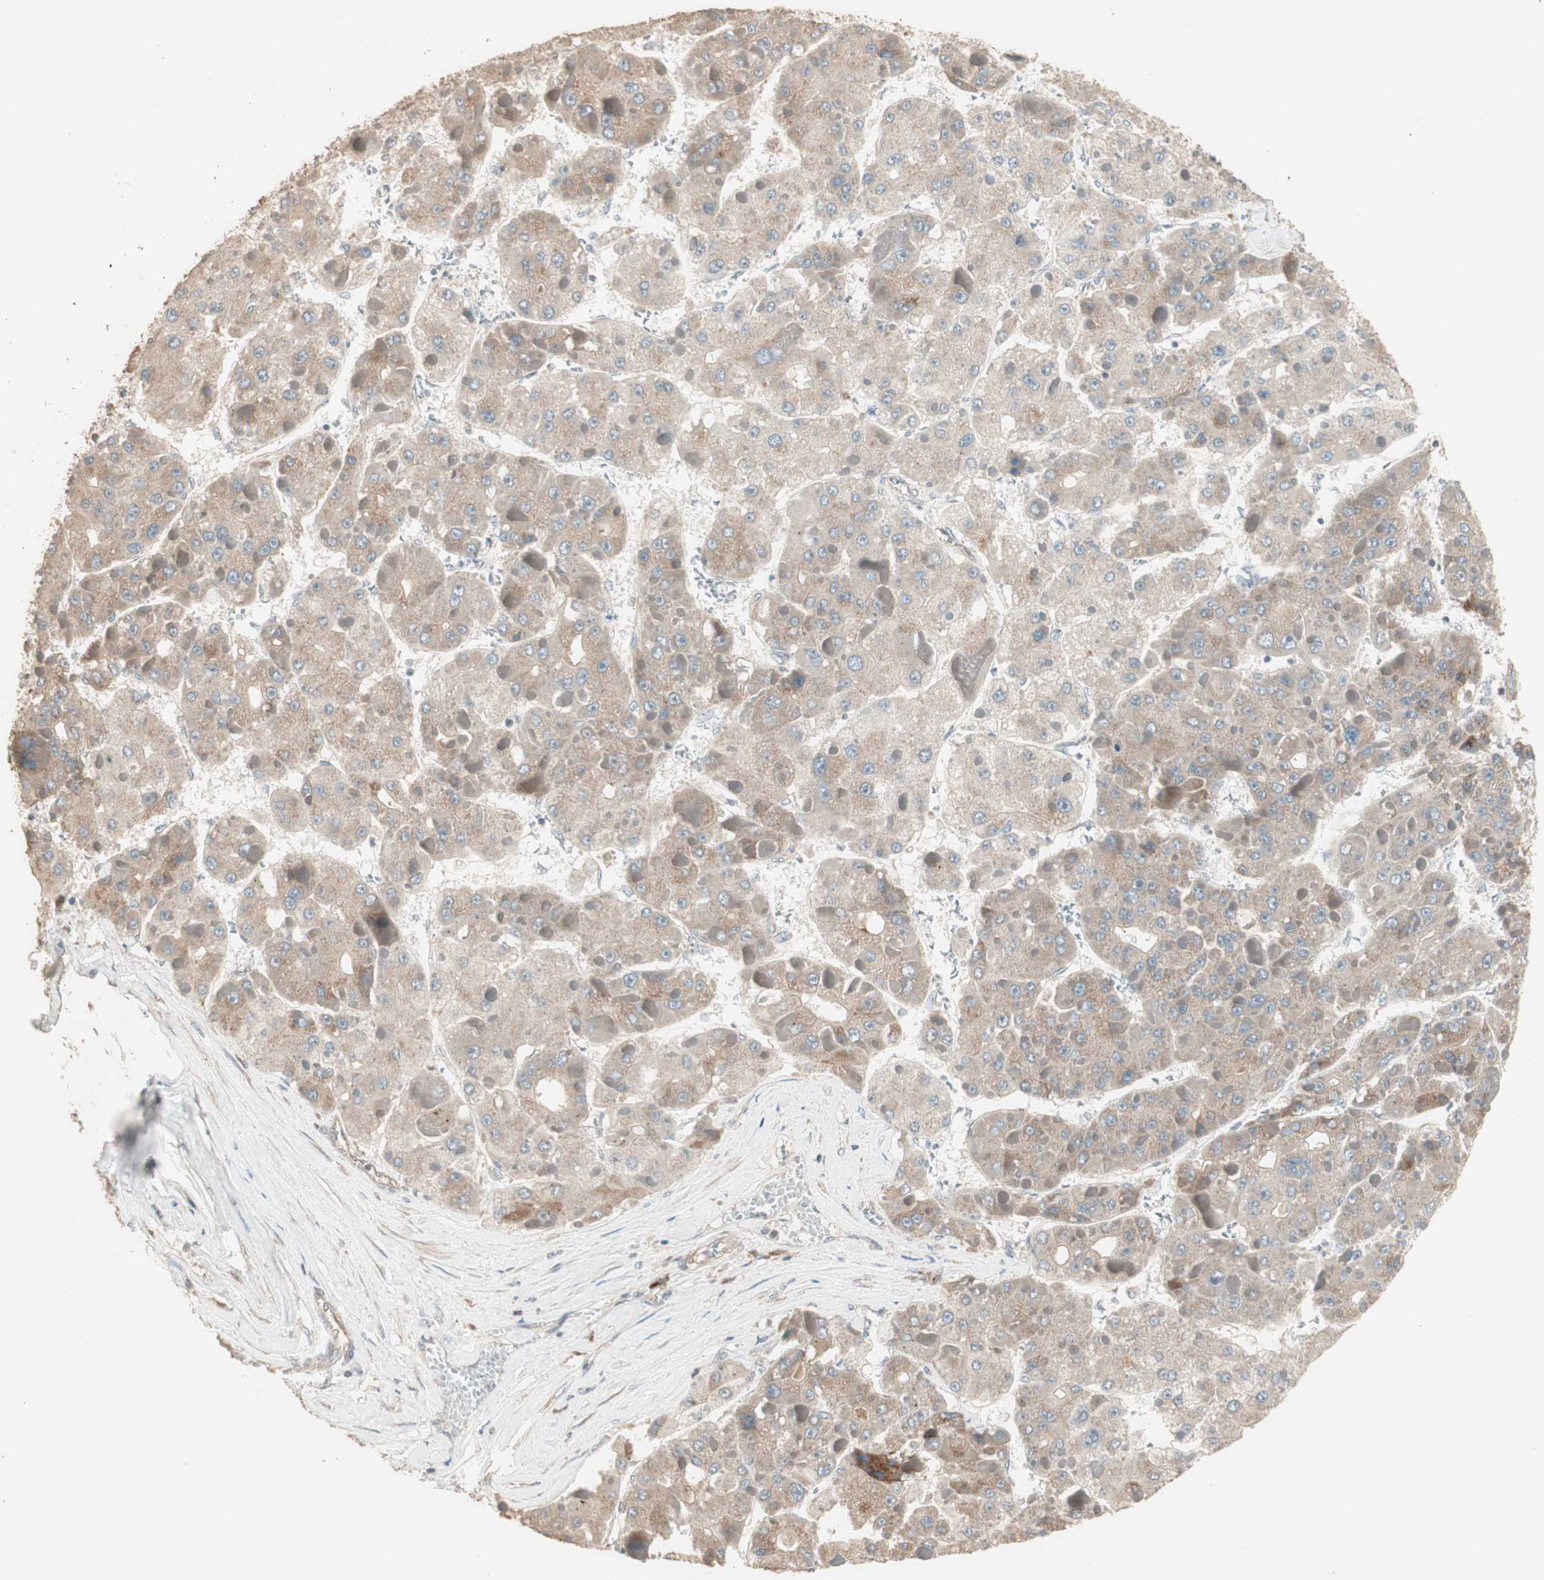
{"staining": {"intensity": "moderate", "quantity": ">75%", "location": "cytoplasmic/membranous"}, "tissue": "liver cancer", "cell_type": "Tumor cells", "image_type": "cancer", "snomed": [{"axis": "morphology", "description": "Carcinoma, Hepatocellular, NOS"}, {"axis": "topography", "description": "Liver"}], "caption": "Immunohistochemical staining of liver cancer (hepatocellular carcinoma) displays medium levels of moderate cytoplasmic/membranous expression in approximately >75% of tumor cells.", "gene": "RARRES1", "patient": {"sex": "female", "age": 73}}